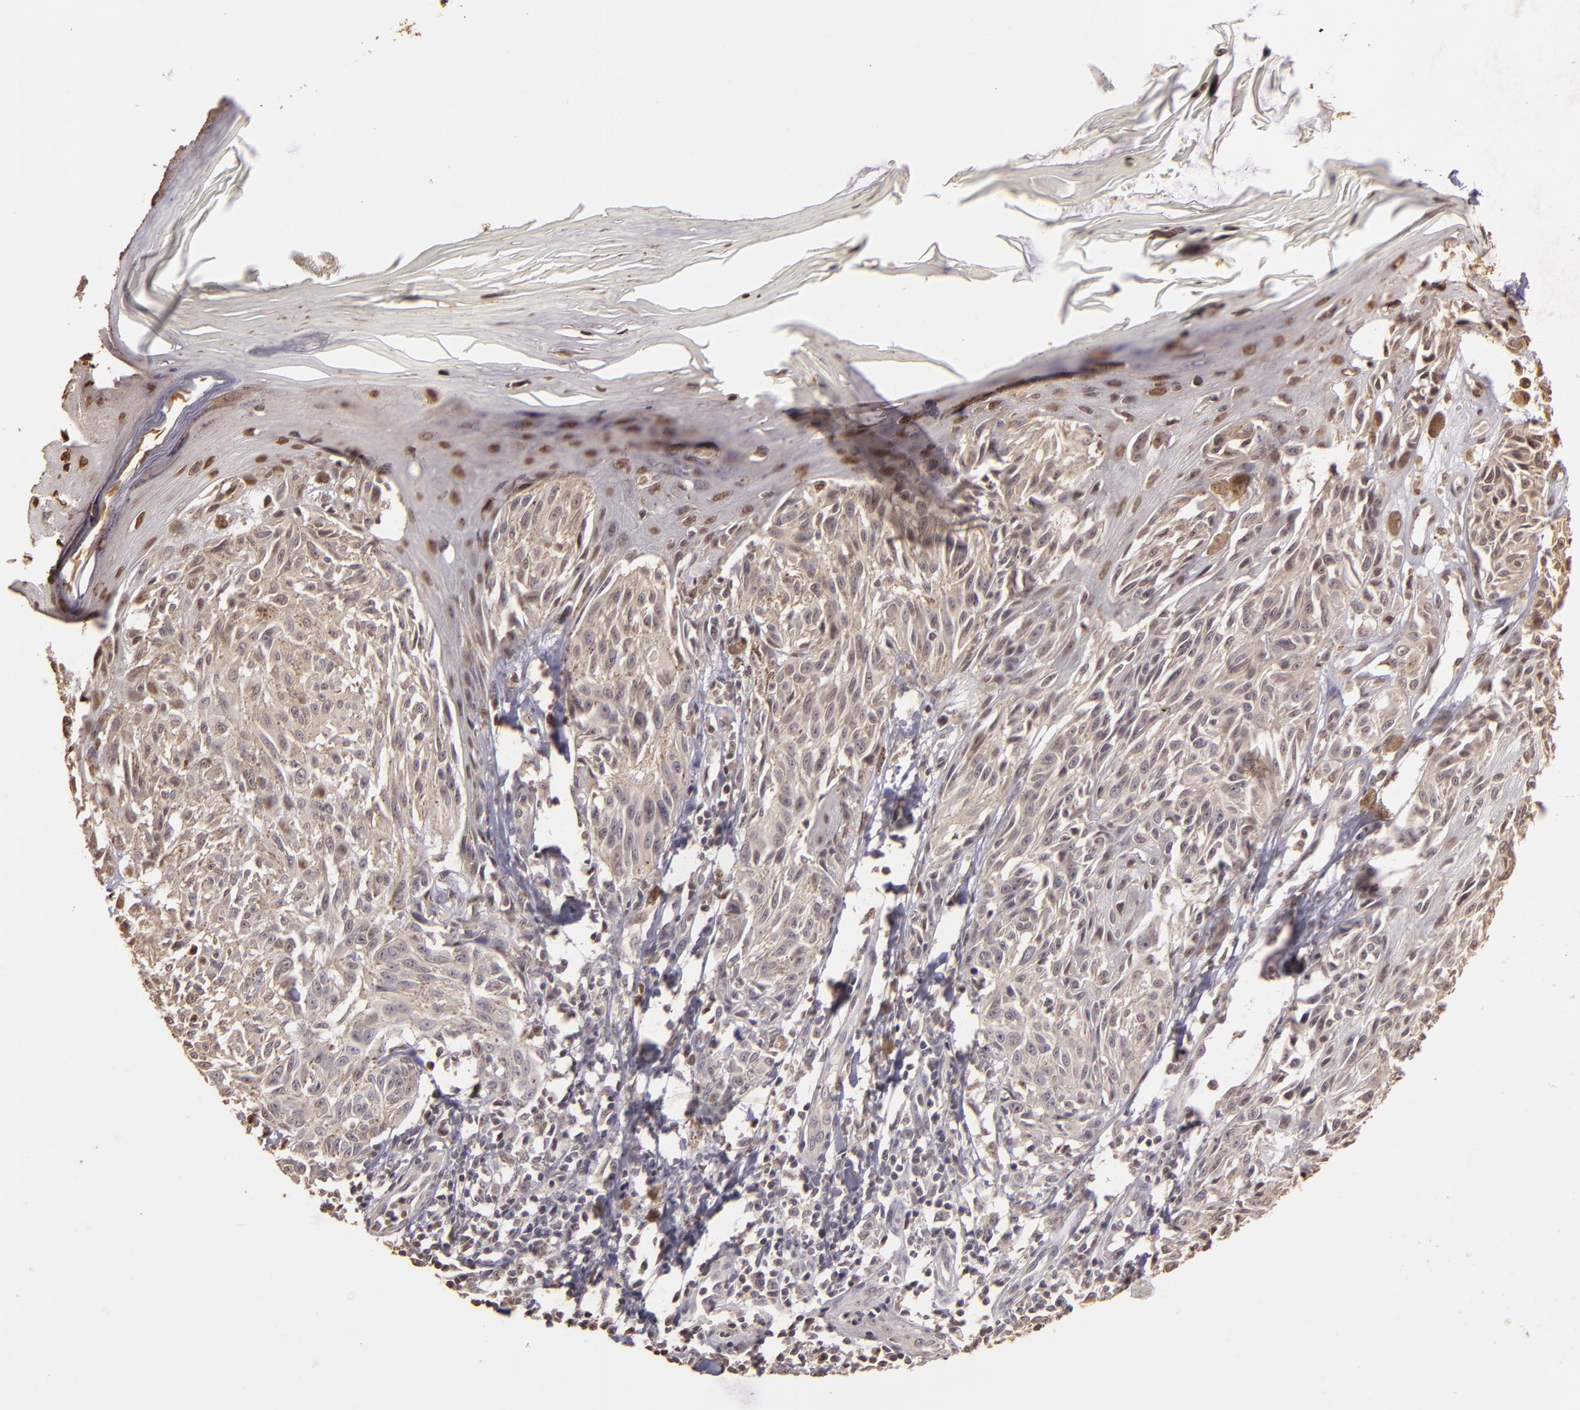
{"staining": {"intensity": "negative", "quantity": "none", "location": "none"}, "tissue": "melanoma", "cell_type": "Tumor cells", "image_type": "cancer", "snomed": [{"axis": "morphology", "description": "Malignant melanoma, NOS"}, {"axis": "topography", "description": "Skin"}], "caption": "DAB immunohistochemical staining of human melanoma reveals no significant positivity in tumor cells.", "gene": "ARPC2", "patient": {"sex": "female", "age": 77}}